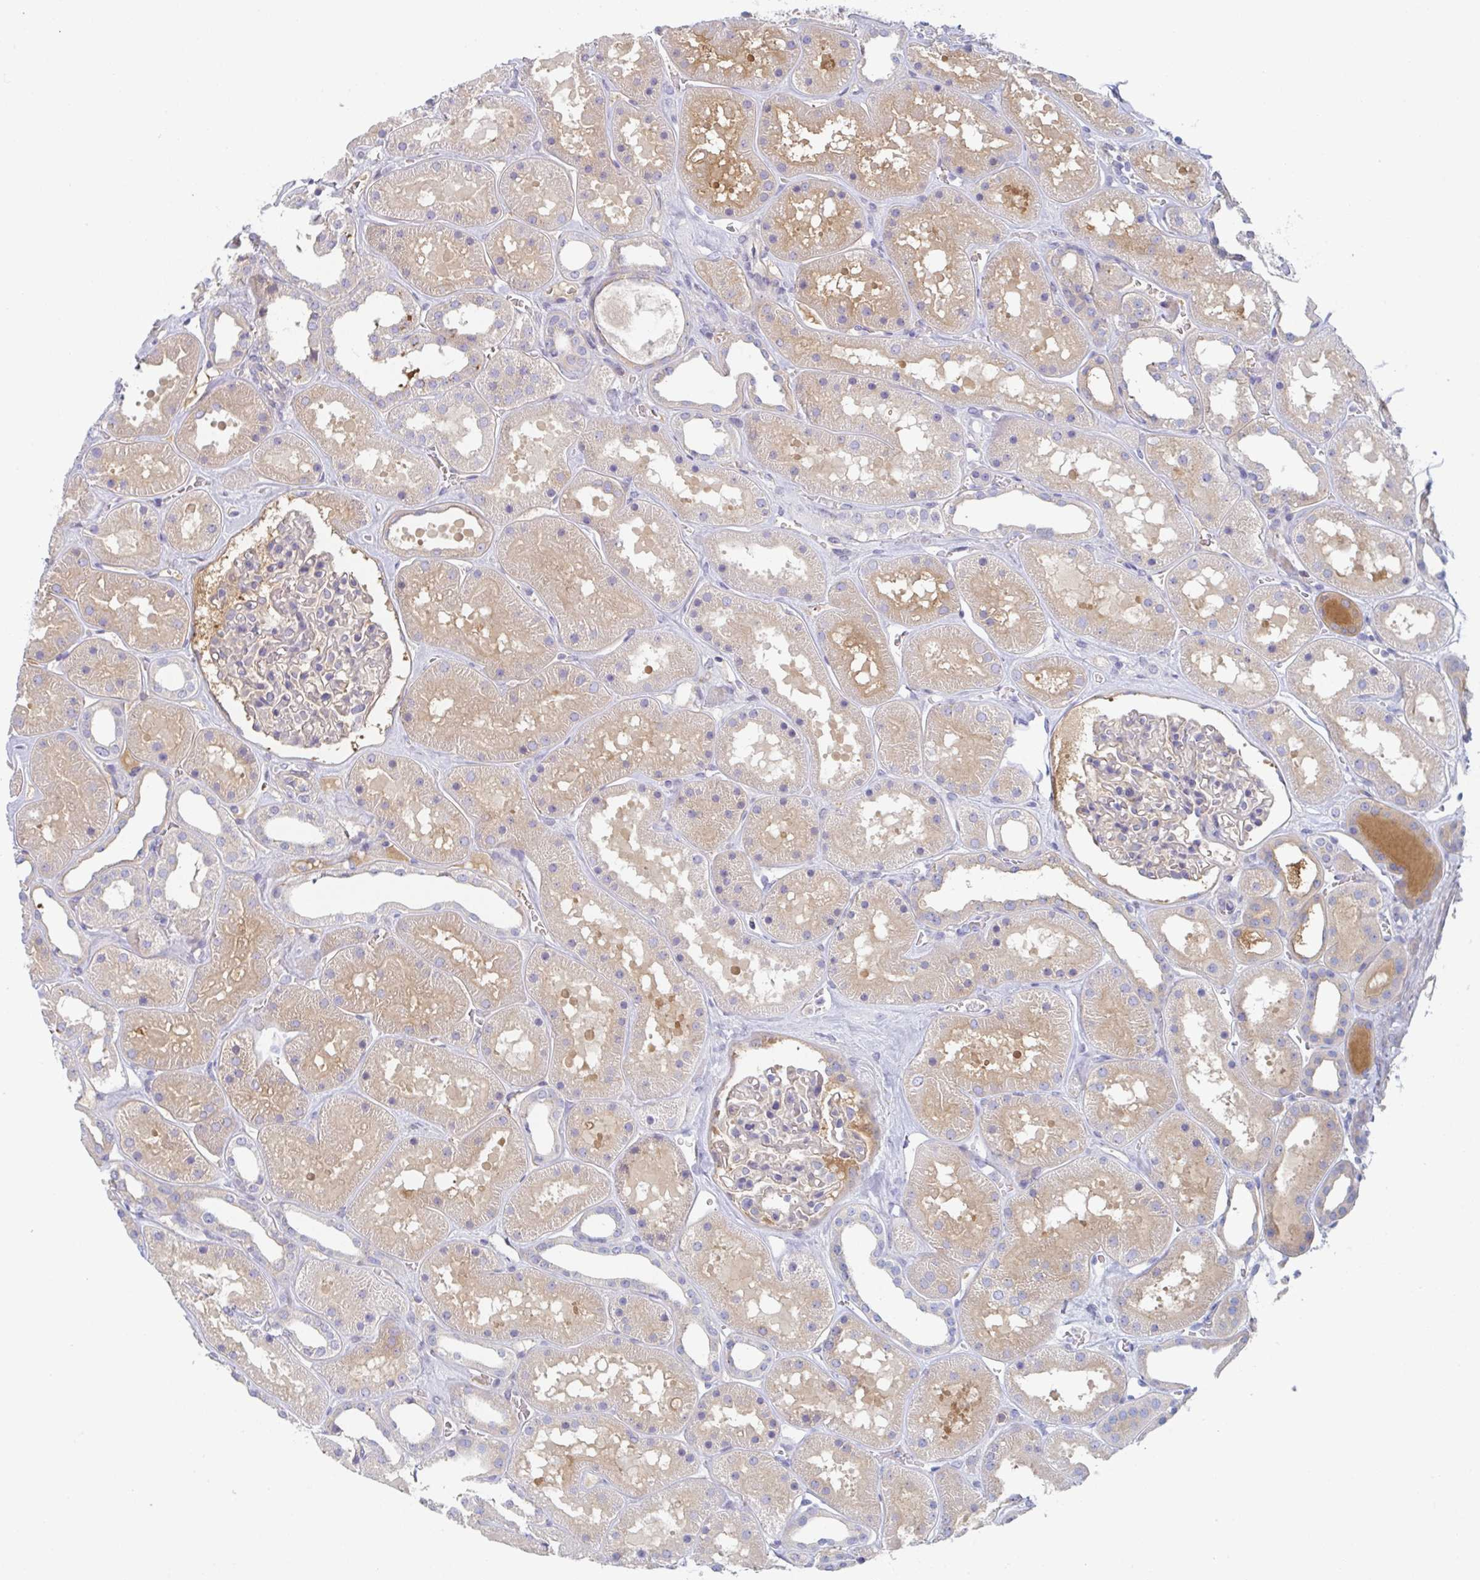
{"staining": {"intensity": "weak", "quantity": "<25%", "location": "cytoplasmic/membranous"}, "tissue": "kidney", "cell_type": "Cells in glomeruli", "image_type": "normal", "snomed": [{"axis": "morphology", "description": "Normal tissue, NOS"}, {"axis": "topography", "description": "Kidney"}], "caption": "Photomicrograph shows no significant protein staining in cells in glomeruli of normal kidney. (DAB IHC visualized using brightfield microscopy, high magnification).", "gene": "AMPD2", "patient": {"sex": "female", "age": 41}}